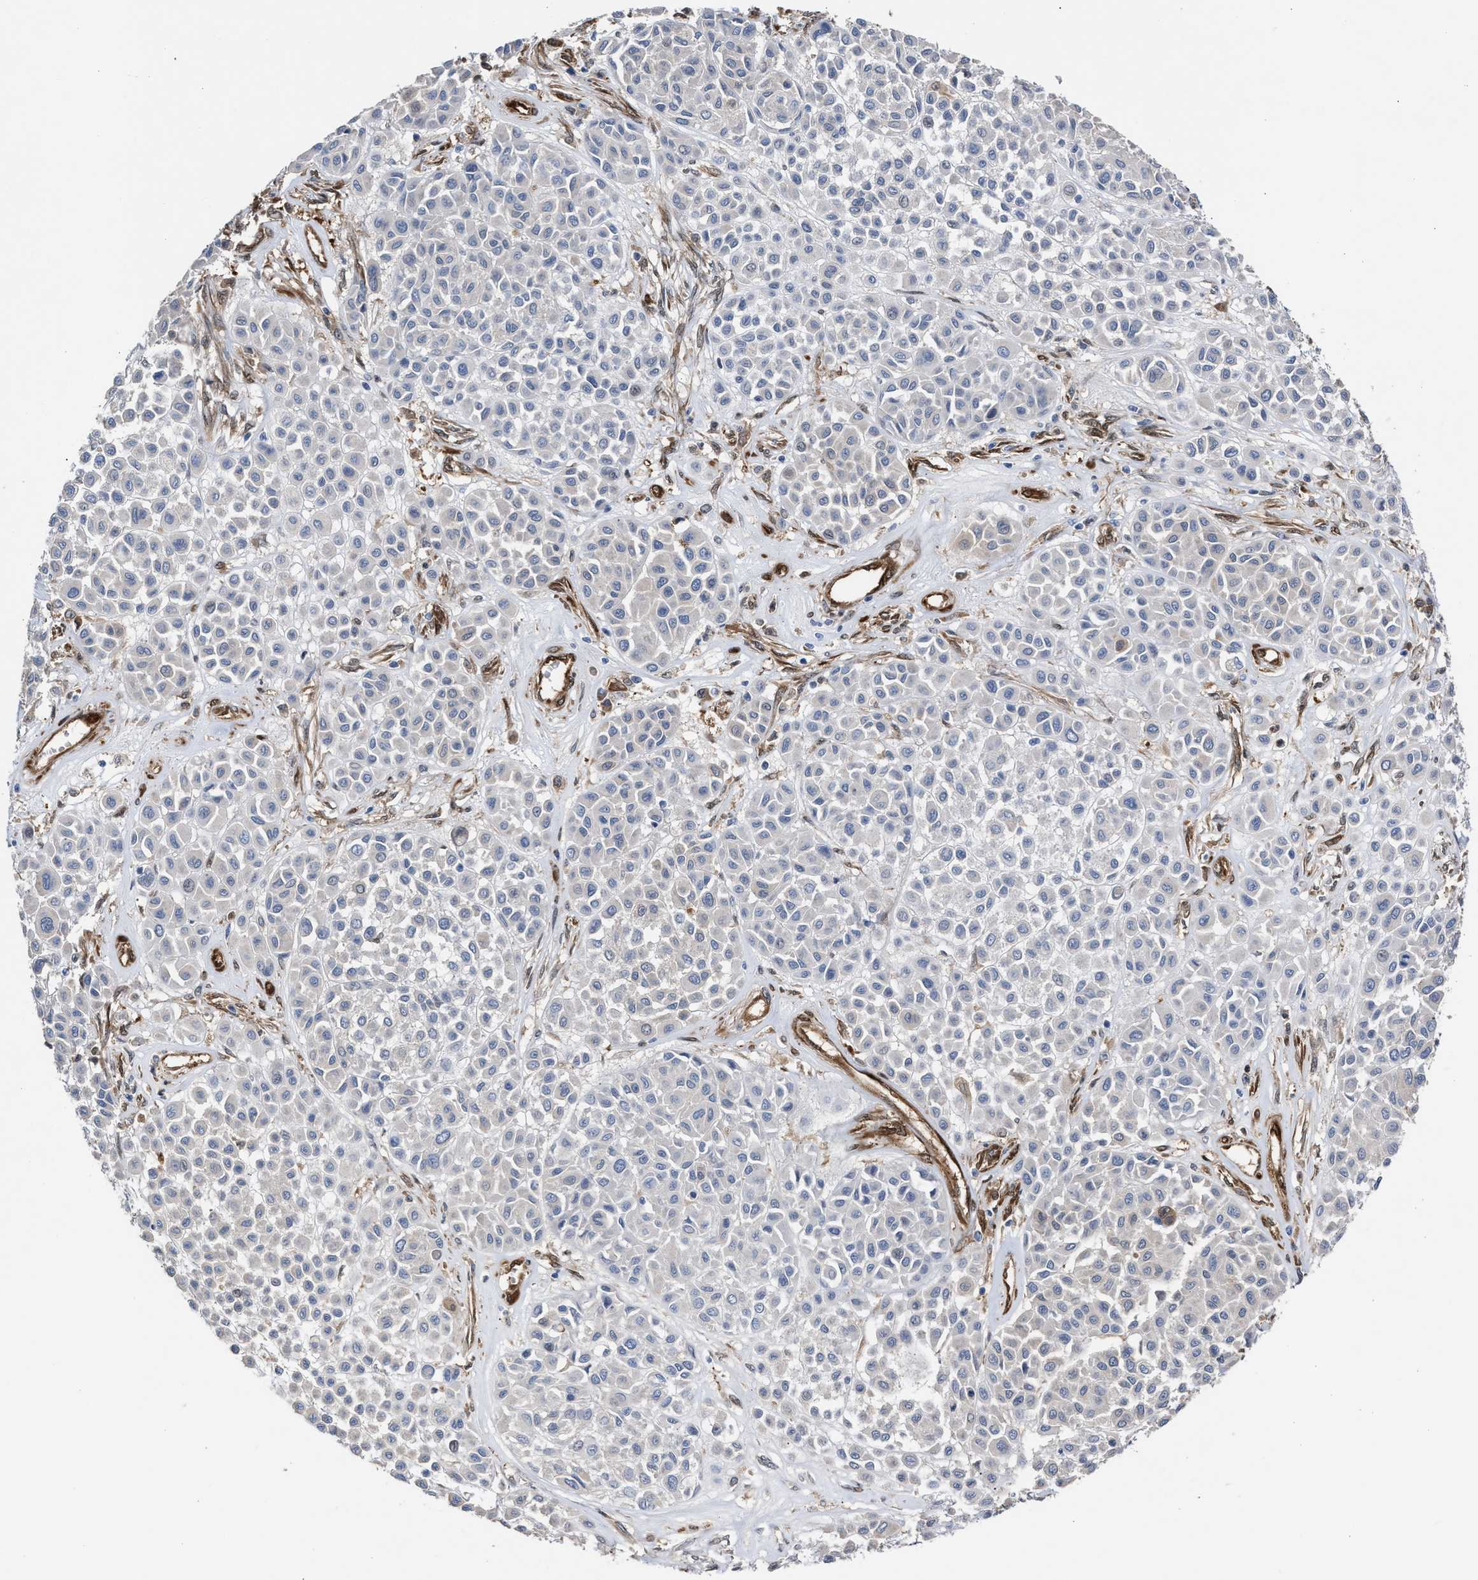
{"staining": {"intensity": "negative", "quantity": "none", "location": "none"}, "tissue": "melanoma", "cell_type": "Tumor cells", "image_type": "cancer", "snomed": [{"axis": "morphology", "description": "Malignant melanoma, Metastatic site"}, {"axis": "topography", "description": "Soft tissue"}], "caption": "The micrograph reveals no staining of tumor cells in melanoma. The staining is performed using DAB (3,3'-diaminobenzidine) brown chromogen with nuclei counter-stained in using hematoxylin.", "gene": "TP53I3", "patient": {"sex": "male", "age": 41}}